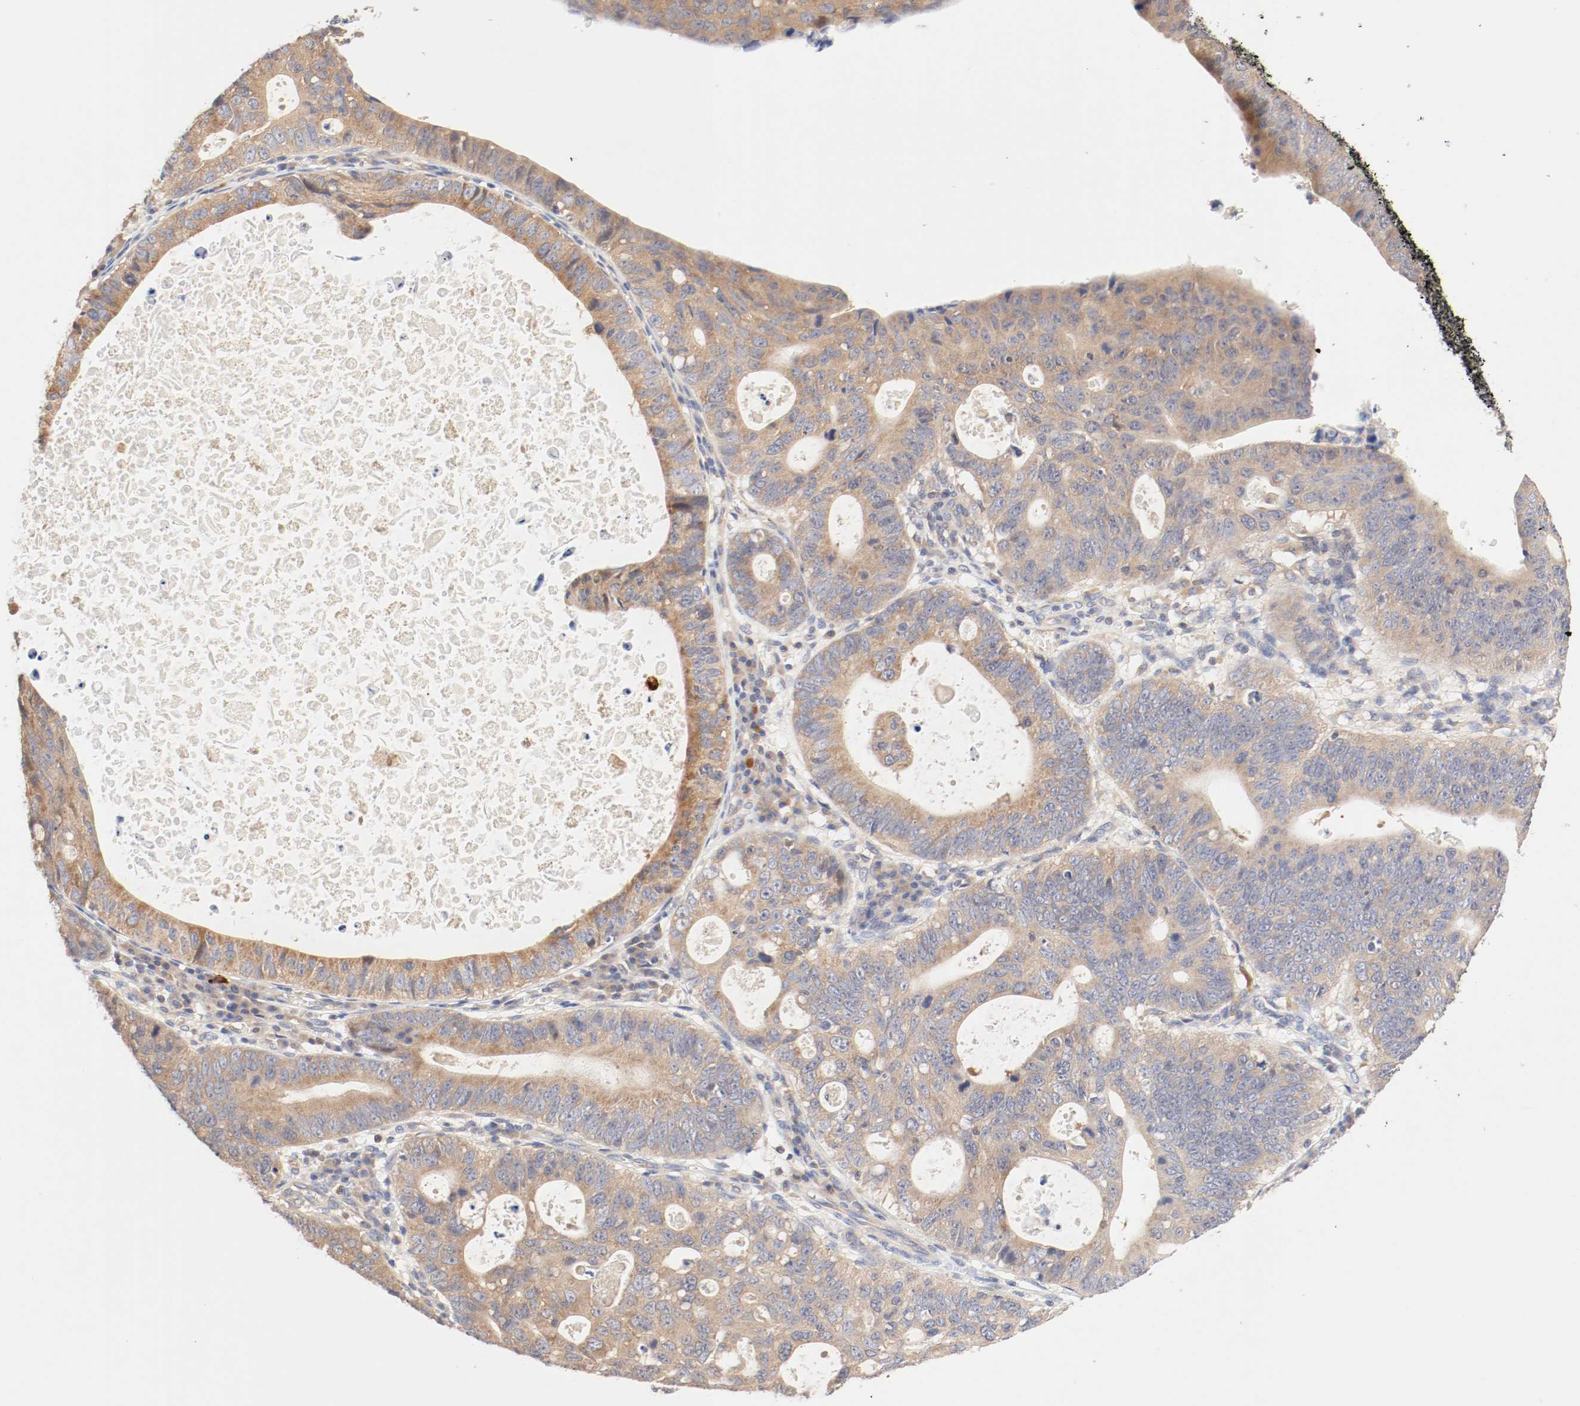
{"staining": {"intensity": "moderate", "quantity": ">75%", "location": "cytoplasmic/membranous"}, "tissue": "stomach cancer", "cell_type": "Tumor cells", "image_type": "cancer", "snomed": [{"axis": "morphology", "description": "Adenocarcinoma, NOS"}, {"axis": "topography", "description": "Stomach"}], "caption": "Protein staining by immunohistochemistry (IHC) shows moderate cytoplasmic/membranous expression in about >75% of tumor cells in stomach cancer (adenocarcinoma).", "gene": "GIT1", "patient": {"sex": "male", "age": 59}}